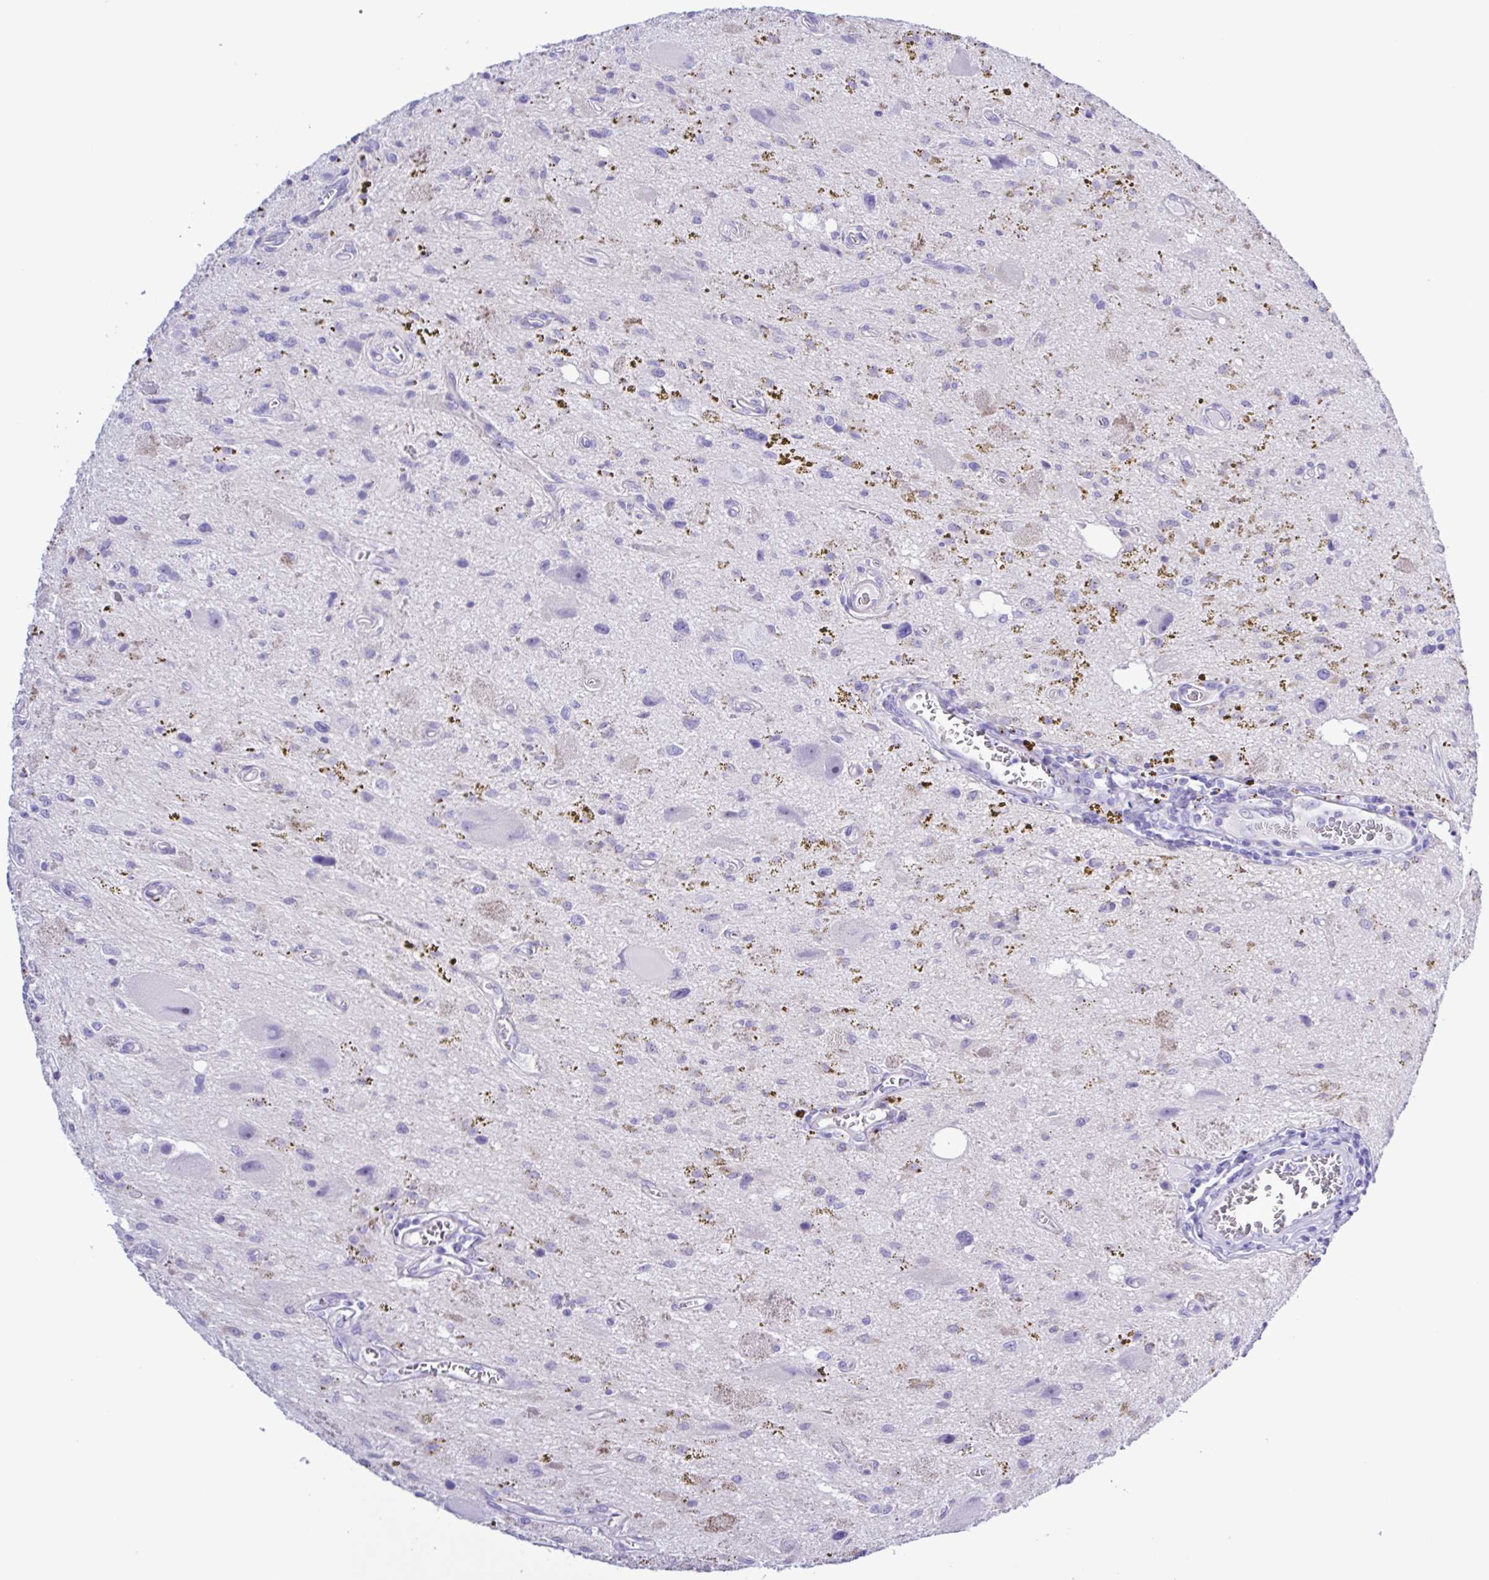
{"staining": {"intensity": "negative", "quantity": "none", "location": "none"}, "tissue": "glioma", "cell_type": "Tumor cells", "image_type": "cancer", "snomed": [{"axis": "morphology", "description": "Glioma, malignant, Low grade"}, {"axis": "topography", "description": "Cerebellum"}], "caption": "An image of glioma stained for a protein demonstrates no brown staining in tumor cells.", "gene": "CYP11A1", "patient": {"sex": "female", "age": 14}}